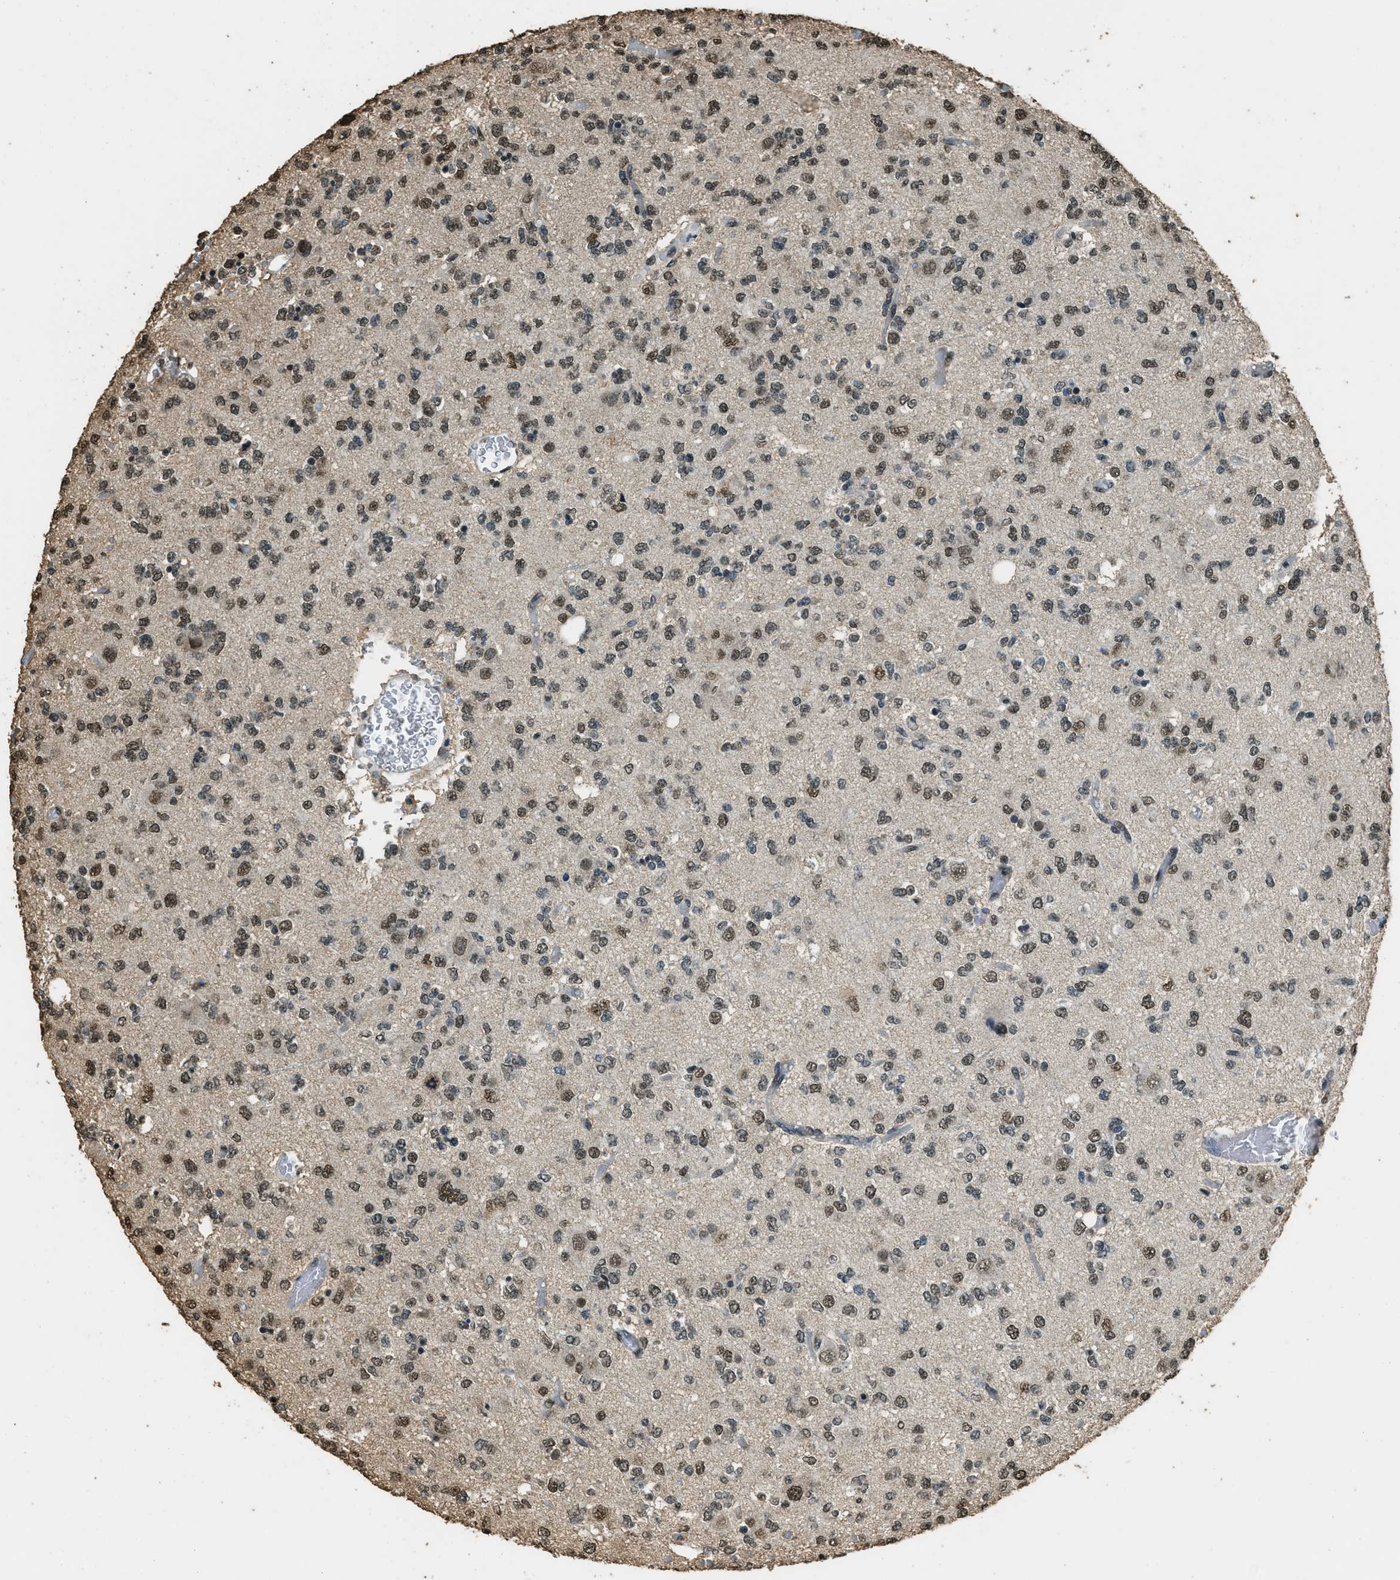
{"staining": {"intensity": "moderate", "quantity": ">75%", "location": "nuclear"}, "tissue": "glioma", "cell_type": "Tumor cells", "image_type": "cancer", "snomed": [{"axis": "morphology", "description": "Glioma, malignant, Low grade"}, {"axis": "topography", "description": "Brain"}], "caption": "A high-resolution photomicrograph shows immunohistochemistry staining of glioma, which shows moderate nuclear positivity in approximately >75% of tumor cells. The protein of interest is shown in brown color, while the nuclei are stained blue.", "gene": "MYB", "patient": {"sex": "male", "age": 38}}